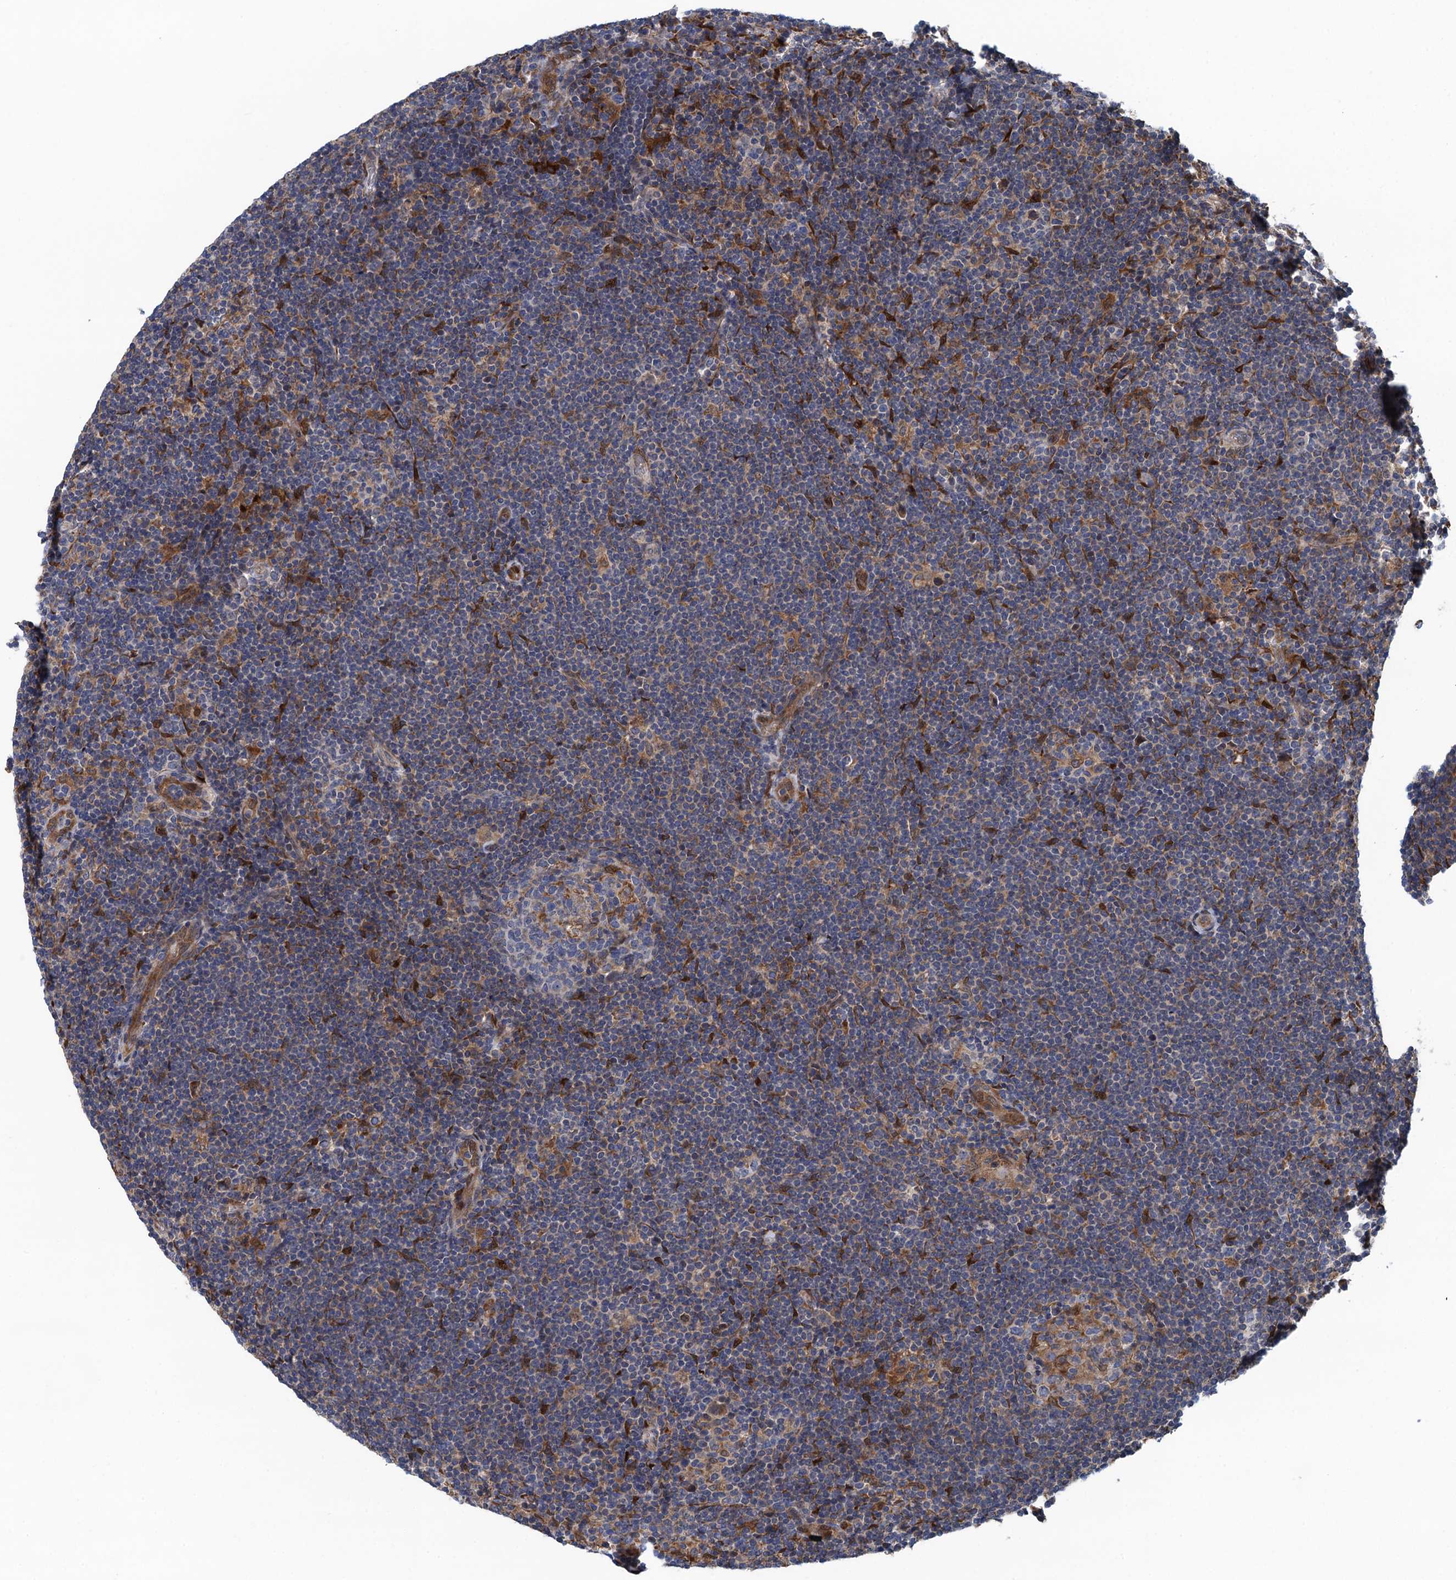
{"staining": {"intensity": "weak", "quantity": "<25%", "location": "cytoplasmic/membranous"}, "tissue": "lymphoma", "cell_type": "Tumor cells", "image_type": "cancer", "snomed": [{"axis": "morphology", "description": "Hodgkin's disease, NOS"}, {"axis": "topography", "description": "Lymph node"}], "caption": "The photomicrograph displays no staining of tumor cells in lymphoma. (Stains: DAB immunohistochemistry (IHC) with hematoxylin counter stain, Microscopy: brightfield microscopy at high magnification).", "gene": "CNTN5", "patient": {"sex": "female", "age": 57}}